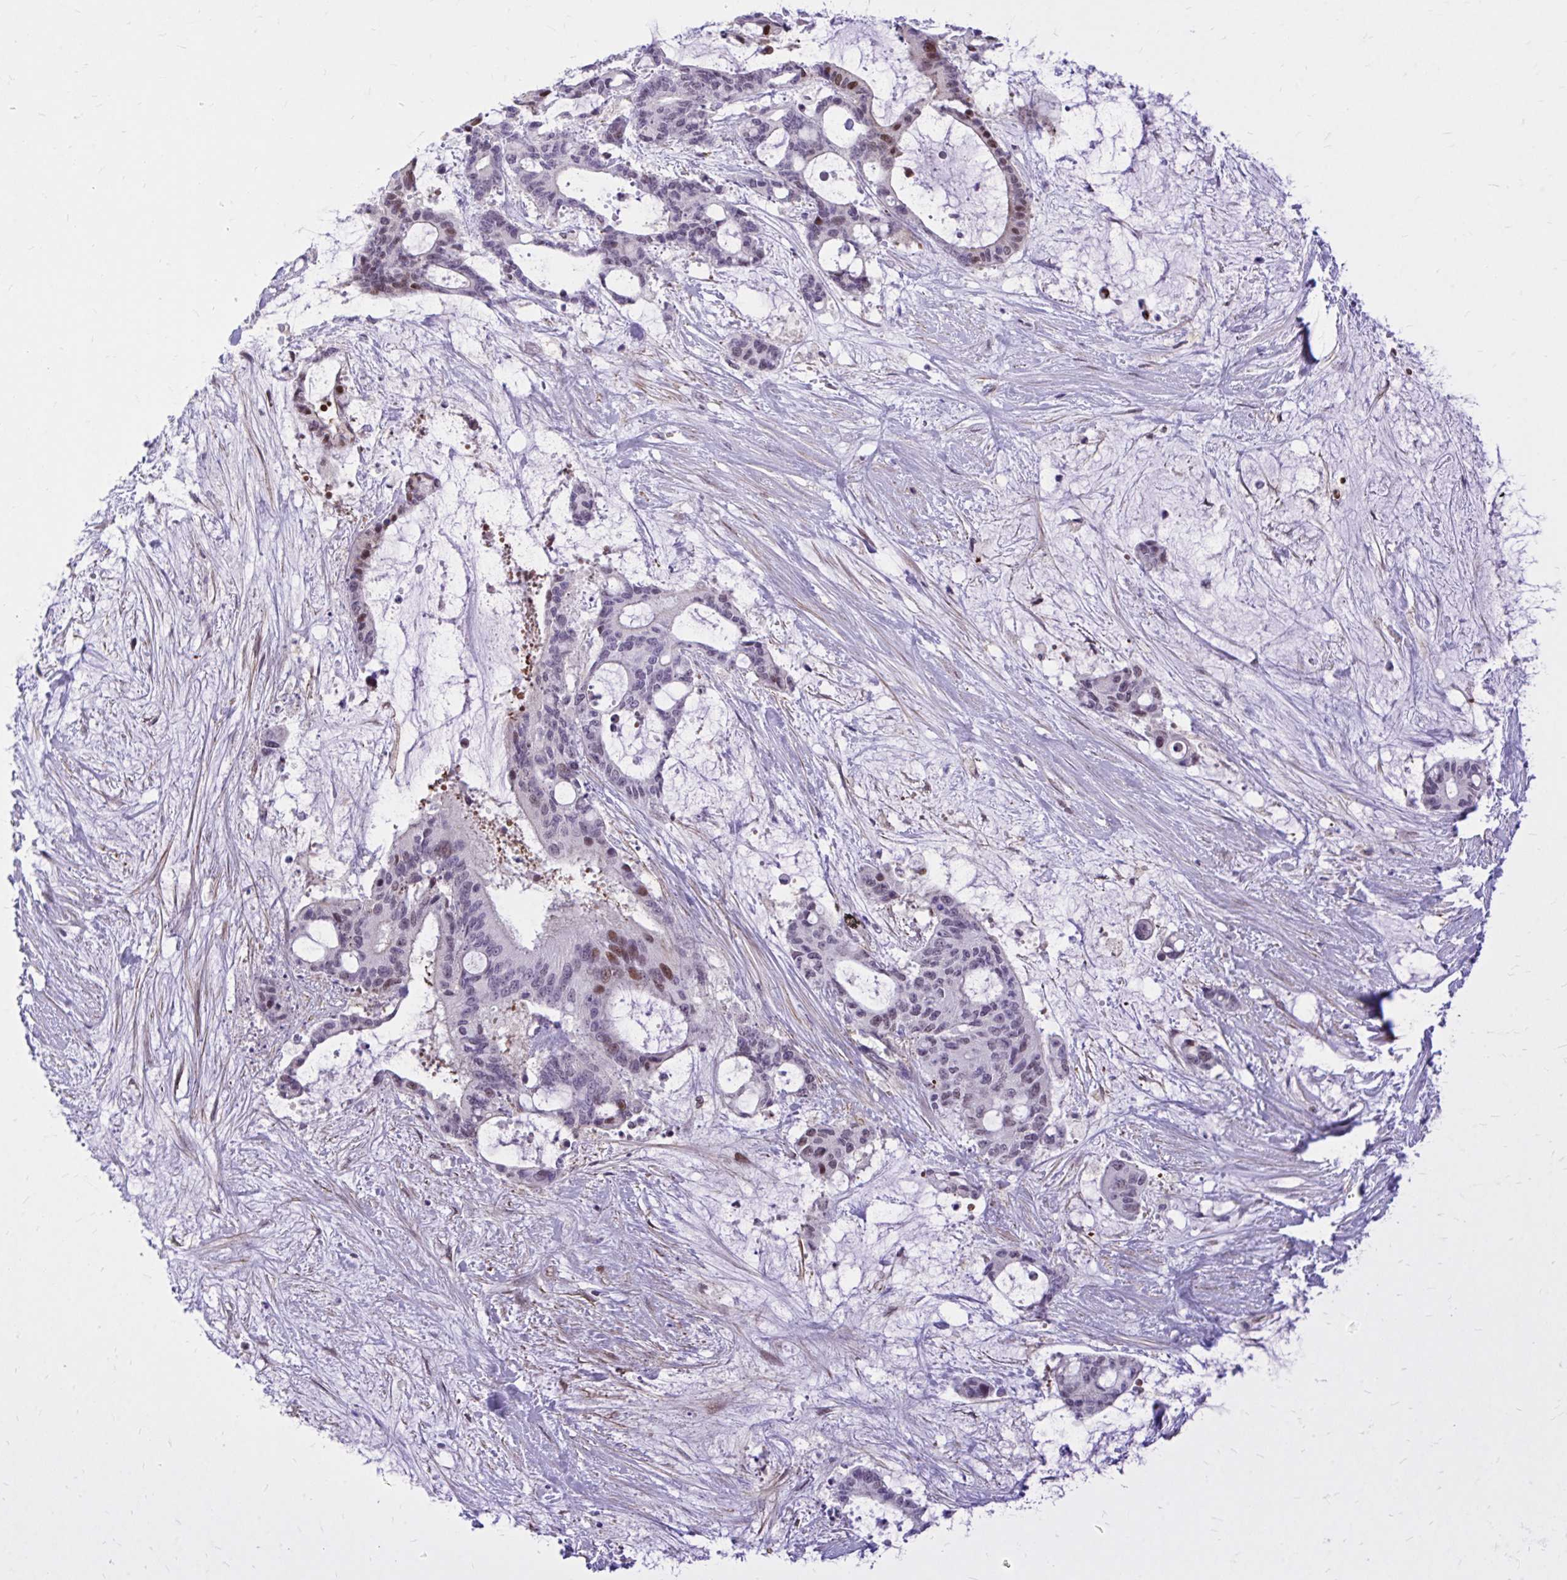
{"staining": {"intensity": "moderate", "quantity": "<25%", "location": "nuclear"}, "tissue": "liver cancer", "cell_type": "Tumor cells", "image_type": "cancer", "snomed": [{"axis": "morphology", "description": "Normal tissue, NOS"}, {"axis": "morphology", "description": "Cholangiocarcinoma"}, {"axis": "topography", "description": "Liver"}, {"axis": "topography", "description": "Peripheral nerve tissue"}], "caption": "Cholangiocarcinoma (liver) stained with DAB (3,3'-diaminobenzidine) IHC exhibits low levels of moderate nuclear staining in approximately <25% of tumor cells.", "gene": "ZBTB25", "patient": {"sex": "female", "age": 73}}